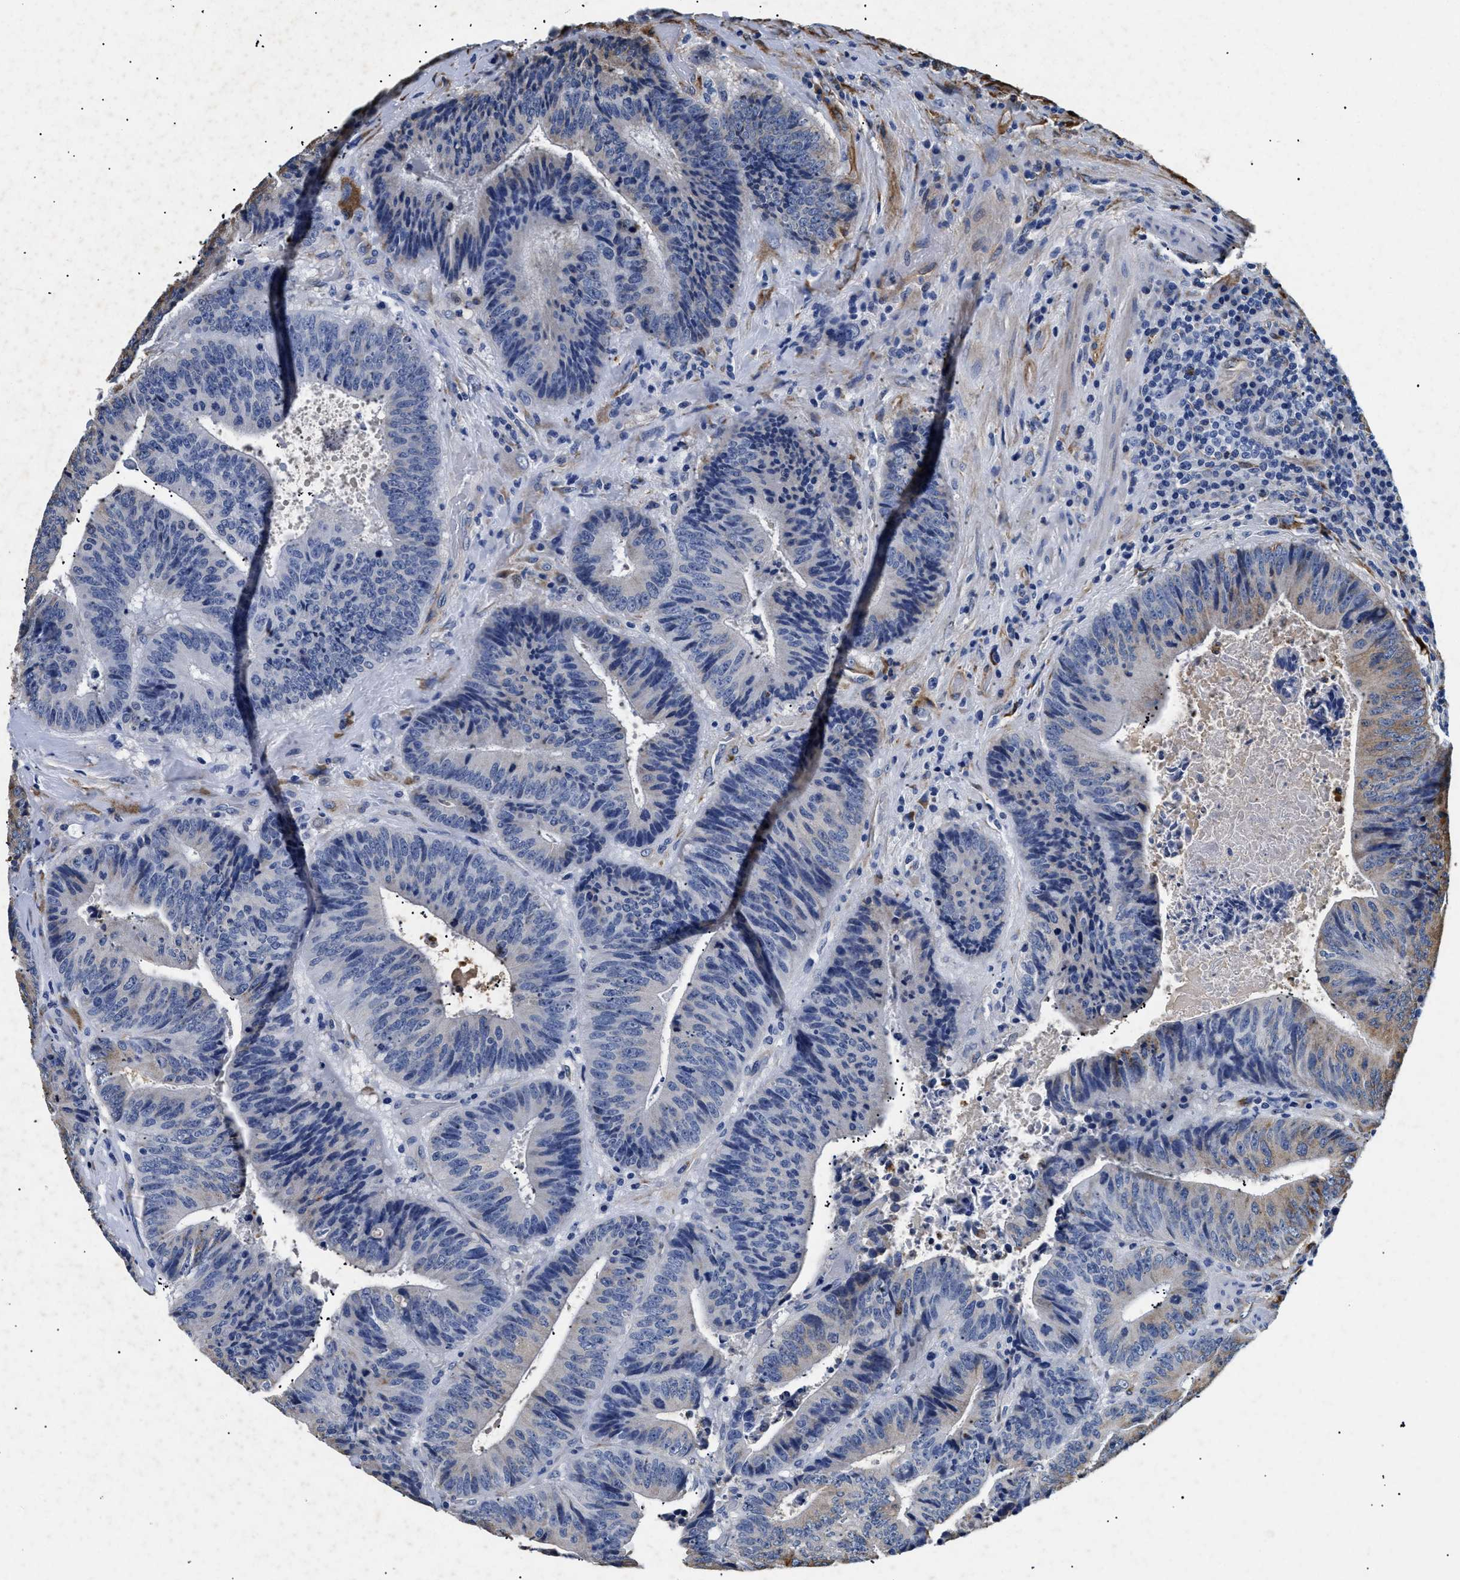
{"staining": {"intensity": "strong", "quantity": "<25%", "location": "cytoplasmic/membranous"}, "tissue": "colorectal cancer", "cell_type": "Tumor cells", "image_type": "cancer", "snomed": [{"axis": "morphology", "description": "Adenocarcinoma, NOS"}, {"axis": "topography", "description": "Rectum"}], "caption": "High-magnification brightfield microscopy of adenocarcinoma (colorectal) stained with DAB (brown) and counterstained with hematoxylin (blue). tumor cells exhibit strong cytoplasmic/membranous staining is seen in approximately<25% of cells. (Brightfield microscopy of DAB IHC at high magnification).", "gene": "LAMA3", "patient": {"sex": "male", "age": 72}}